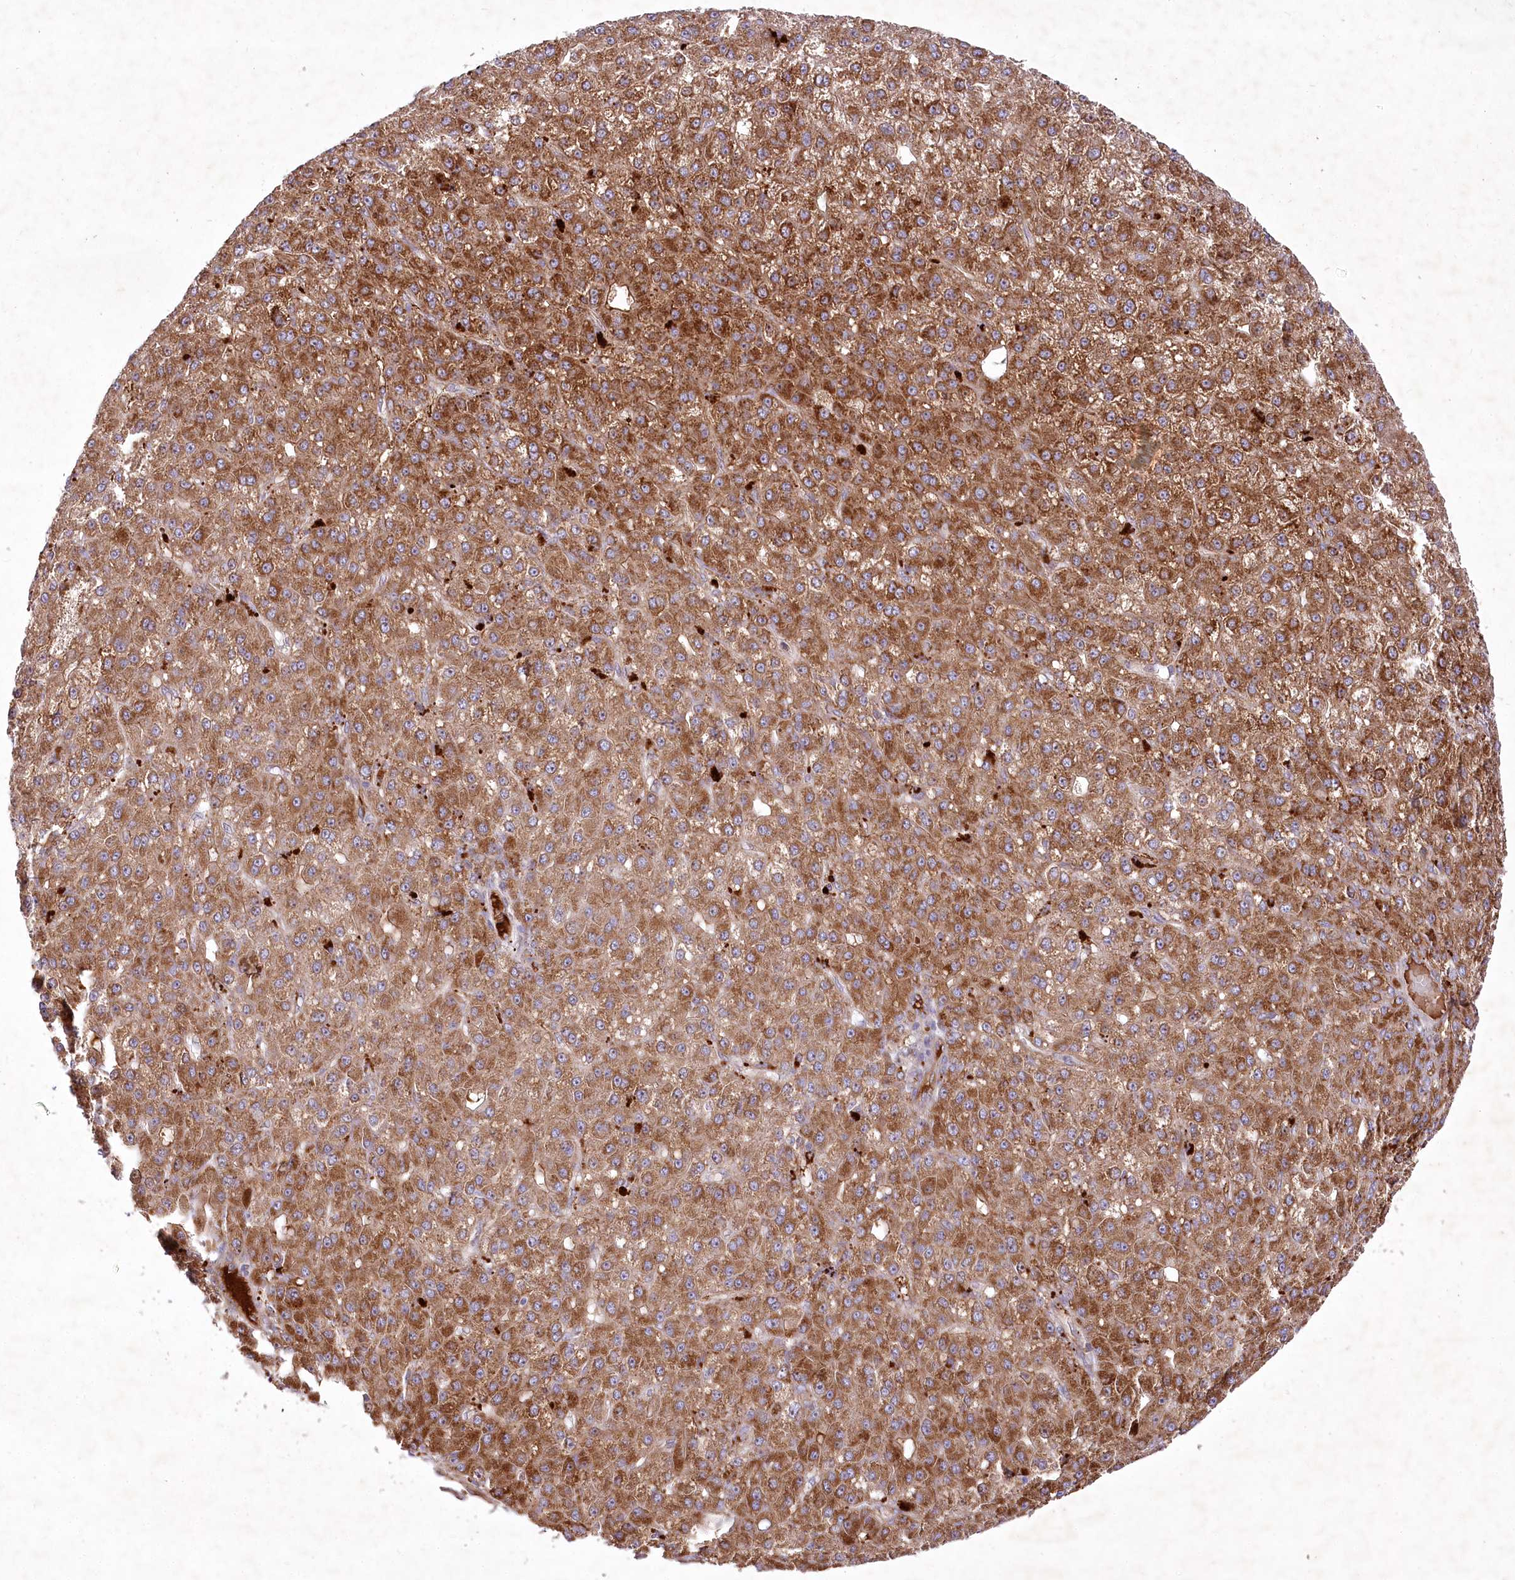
{"staining": {"intensity": "strong", "quantity": "25%-75%", "location": "cytoplasmic/membranous"}, "tissue": "liver cancer", "cell_type": "Tumor cells", "image_type": "cancer", "snomed": [{"axis": "morphology", "description": "Carcinoma, Hepatocellular, NOS"}, {"axis": "topography", "description": "Liver"}], "caption": "This is a photomicrograph of immunohistochemistry staining of liver cancer, which shows strong expression in the cytoplasmic/membranous of tumor cells.", "gene": "PSTK", "patient": {"sex": "male", "age": 67}}